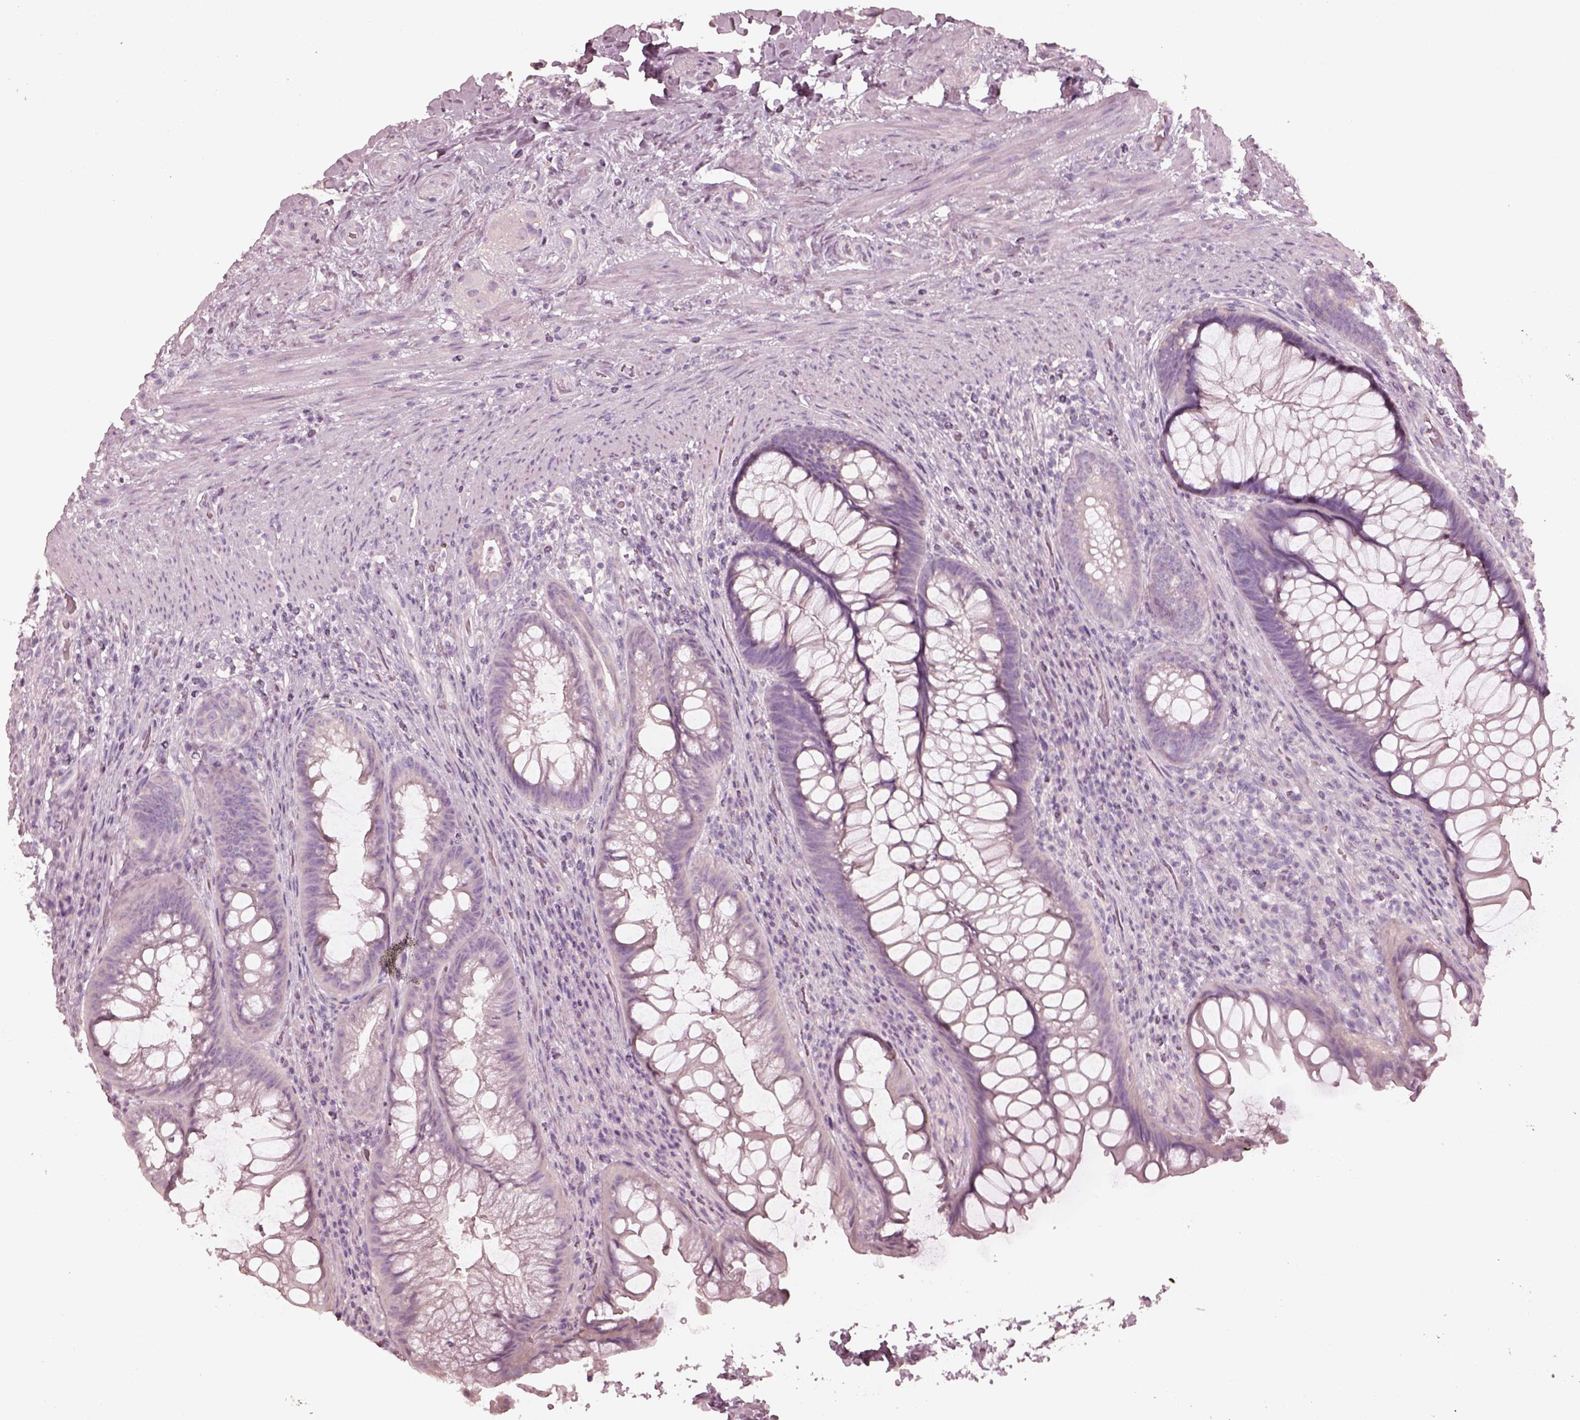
{"staining": {"intensity": "negative", "quantity": "none", "location": "none"}, "tissue": "rectum", "cell_type": "Glandular cells", "image_type": "normal", "snomed": [{"axis": "morphology", "description": "Normal tissue, NOS"}, {"axis": "topography", "description": "Smooth muscle"}, {"axis": "topography", "description": "Rectum"}], "caption": "Human rectum stained for a protein using immunohistochemistry (IHC) demonstrates no expression in glandular cells.", "gene": "ZP4", "patient": {"sex": "male", "age": 53}}